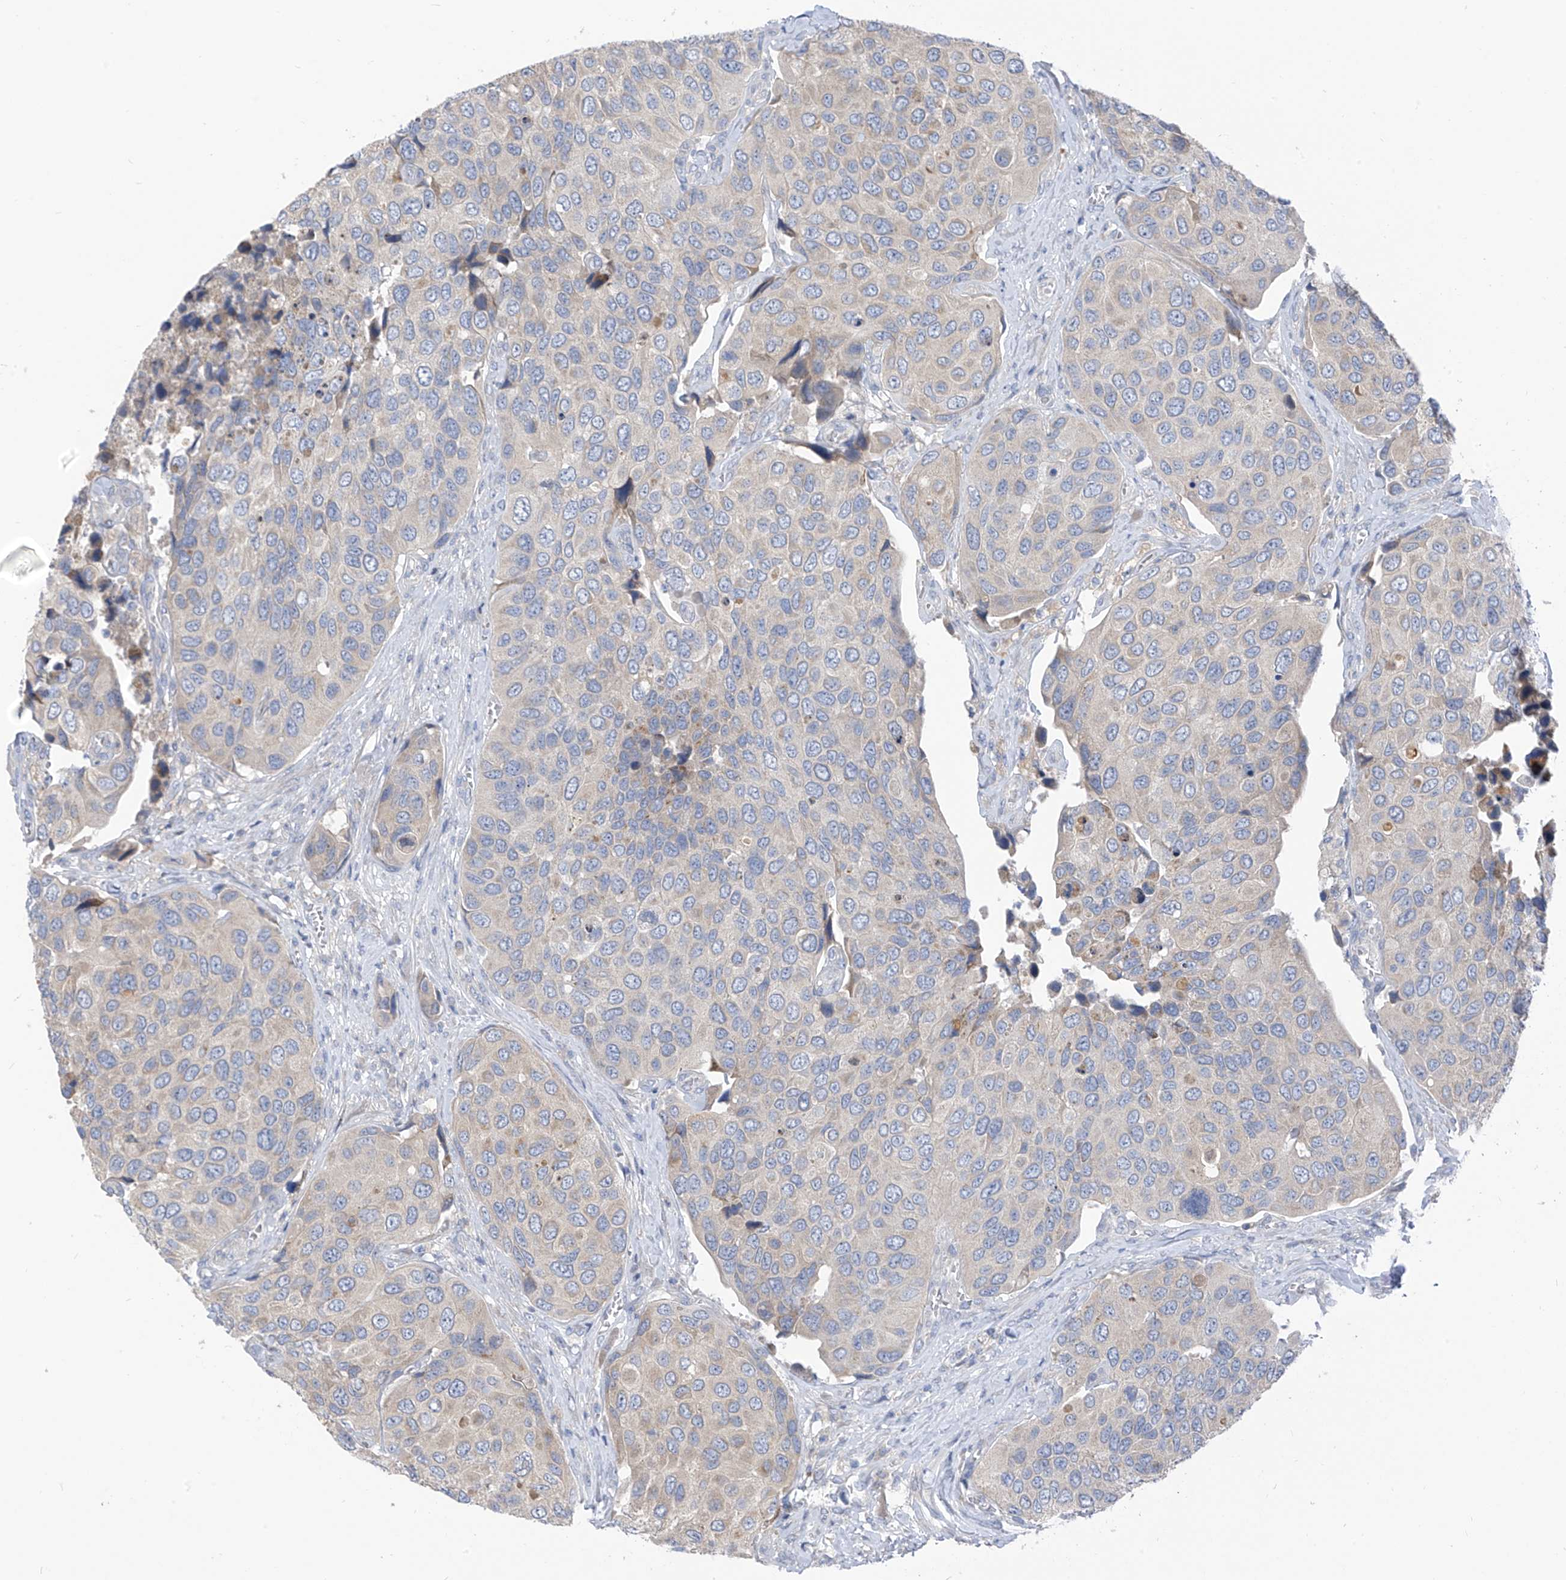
{"staining": {"intensity": "negative", "quantity": "none", "location": "none"}, "tissue": "urothelial cancer", "cell_type": "Tumor cells", "image_type": "cancer", "snomed": [{"axis": "morphology", "description": "Urothelial carcinoma, High grade"}, {"axis": "topography", "description": "Urinary bladder"}], "caption": "Immunohistochemistry image of urothelial carcinoma (high-grade) stained for a protein (brown), which demonstrates no positivity in tumor cells.", "gene": "LDAH", "patient": {"sex": "male", "age": 74}}